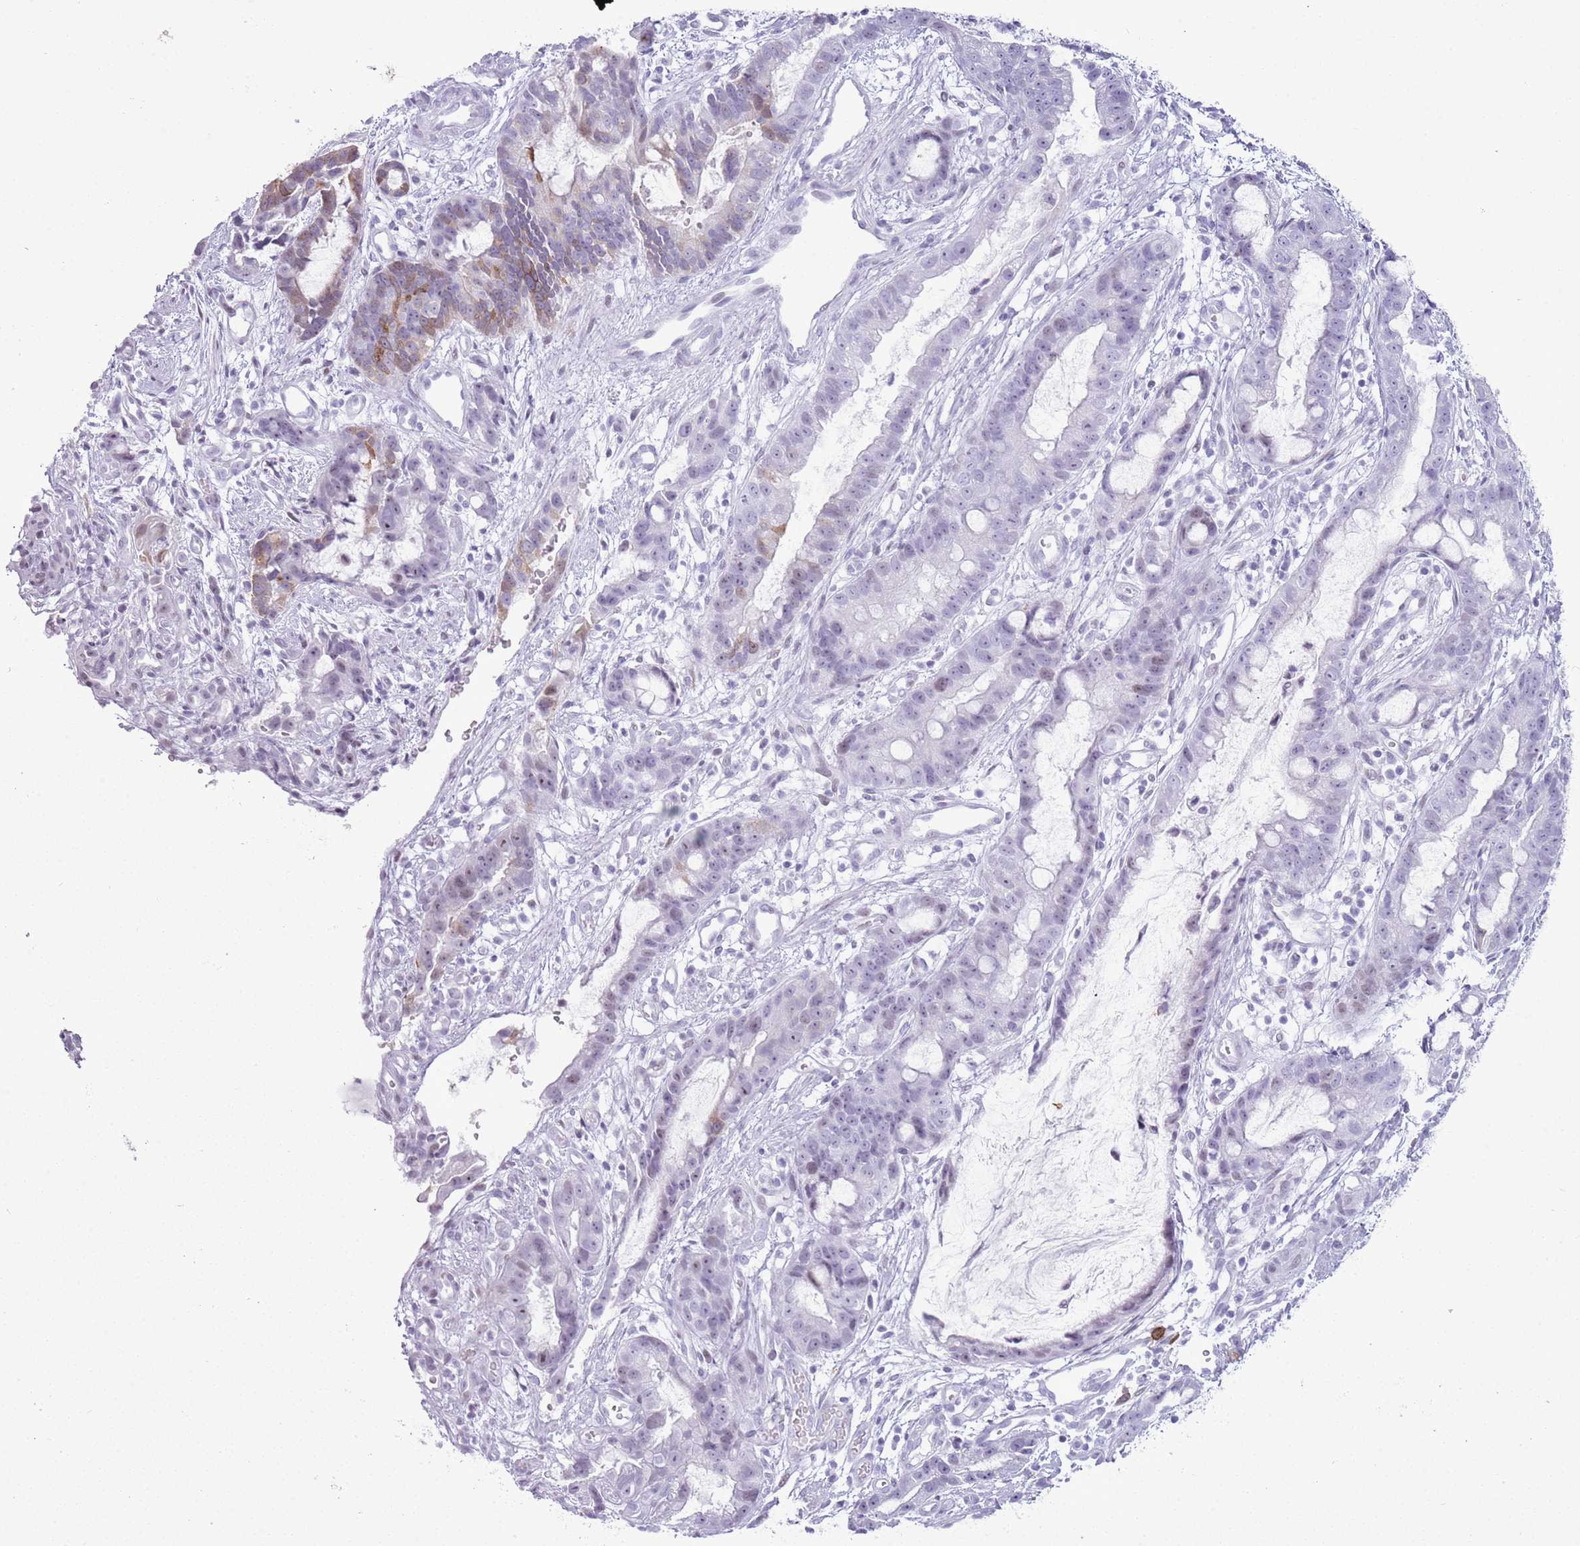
{"staining": {"intensity": "moderate", "quantity": "<25%", "location": "cytoplasmic/membranous"}, "tissue": "stomach cancer", "cell_type": "Tumor cells", "image_type": "cancer", "snomed": [{"axis": "morphology", "description": "Adenocarcinoma, NOS"}, {"axis": "topography", "description": "Stomach"}], "caption": "The micrograph exhibits staining of stomach adenocarcinoma, revealing moderate cytoplasmic/membranous protein staining (brown color) within tumor cells.", "gene": "ASIP", "patient": {"sex": "male", "age": 55}}